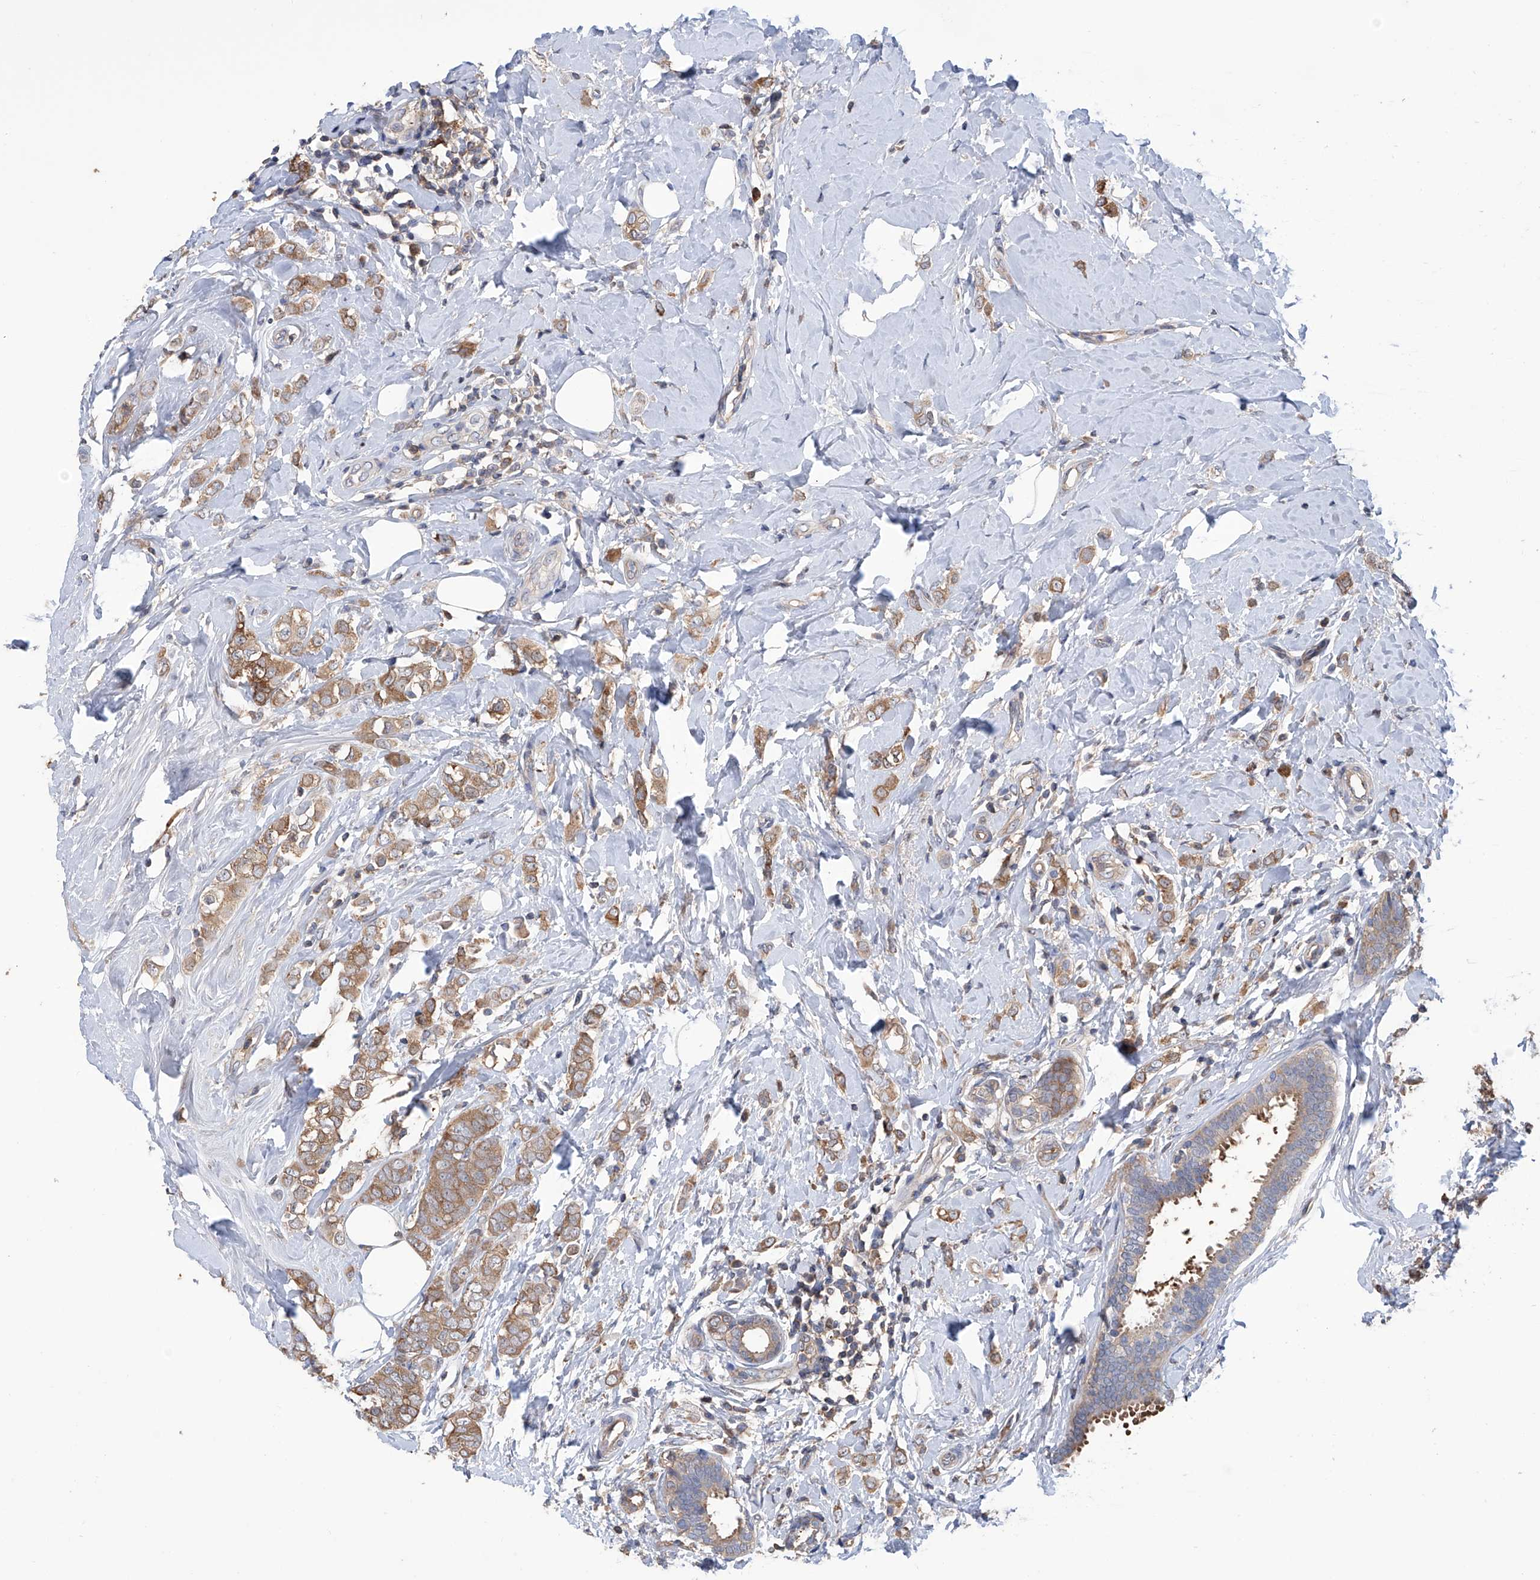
{"staining": {"intensity": "moderate", "quantity": ">75%", "location": "cytoplasmic/membranous"}, "tissue": "breast cancer", "cell_type": "Tumor cells", "image_type": "cancer", "snomed": [{"axis": "morphology", "description": "Lobular carcinoma"}, {"axis": "topography", "description": "Breast"}], "caption": "Breast cancer was stained to show a protein in brown. There is medium levels of moderate cytoplasmic/membranous staining in about >75% of tumor cells.", "gene": "NUDT17", "patient": {"sex": "female", "age": 47}}